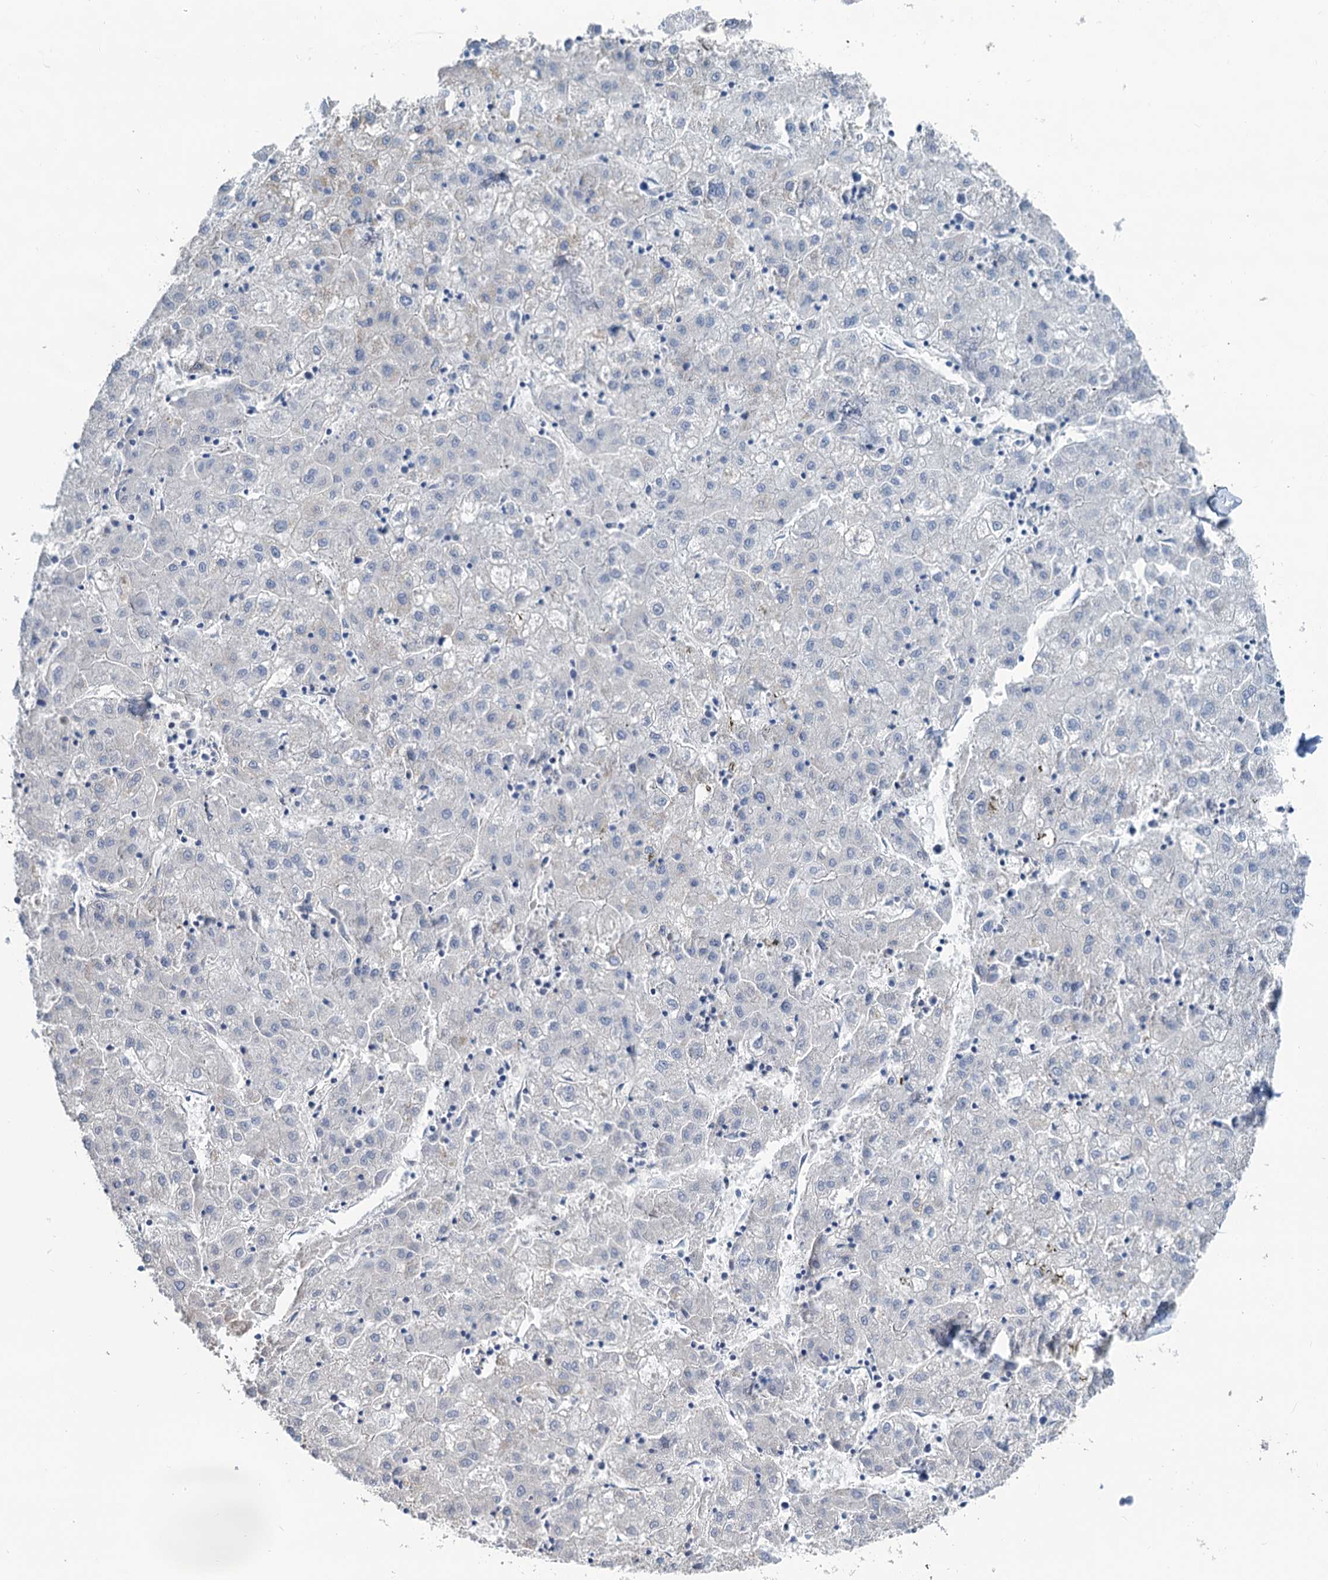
{"staining": {"intensity": "negative", "quantity": "none", "location": "none"}, "tissue": "liver cancer", "cell_type": "Tumor cells", "image_type": "cancer", "snomed": [{"axis": "morphology", "description": "Carcinoma, Hepatocellular, NOS"}, {"axis": "topography", "description": "Liver"}], "caption": "Tumor cells are negative for brown protein staining in liver cancer (hepatocellular carcinoma). (Brightfield microscopy of DAB (3,3'-diaminobenzidine) immunohistochemistry (IHC) at high magnification).", "gene": "SLC1A3", "patient": {"sex": "male", "age": 72}}